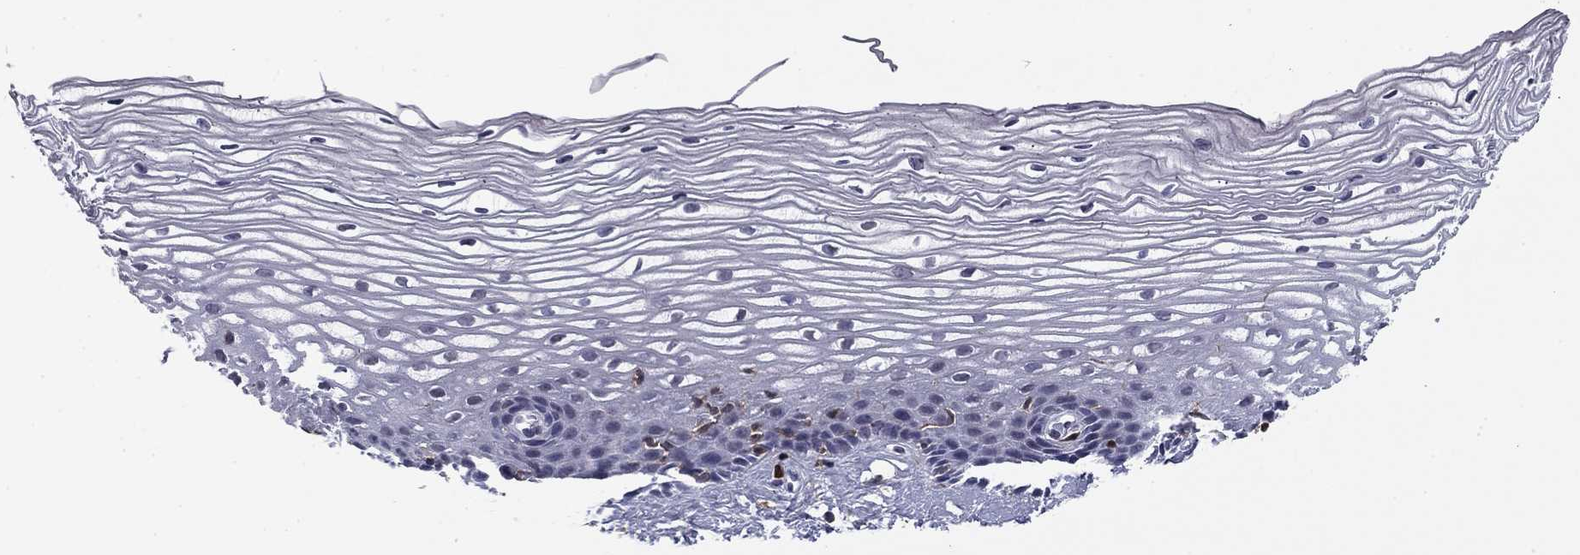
{"staining": {"intensity": "negative", "quantity": "none", "location": "none"}, "tissue": "cervix", "cell_type": "Squamous epithelial cells", "image_type": "normal", "snomed": [{"axis": "morphology", "description": "Normal tissue, NOS"}, {"axis": "topography", "description": "Cervix"}], "caption": "This is an IHC micrograph of unremarkable human cervix. There is no staining in squamous epithelial cells.", "gene": "PLCB2", "patient": {"sex": "female", "age": 40}}